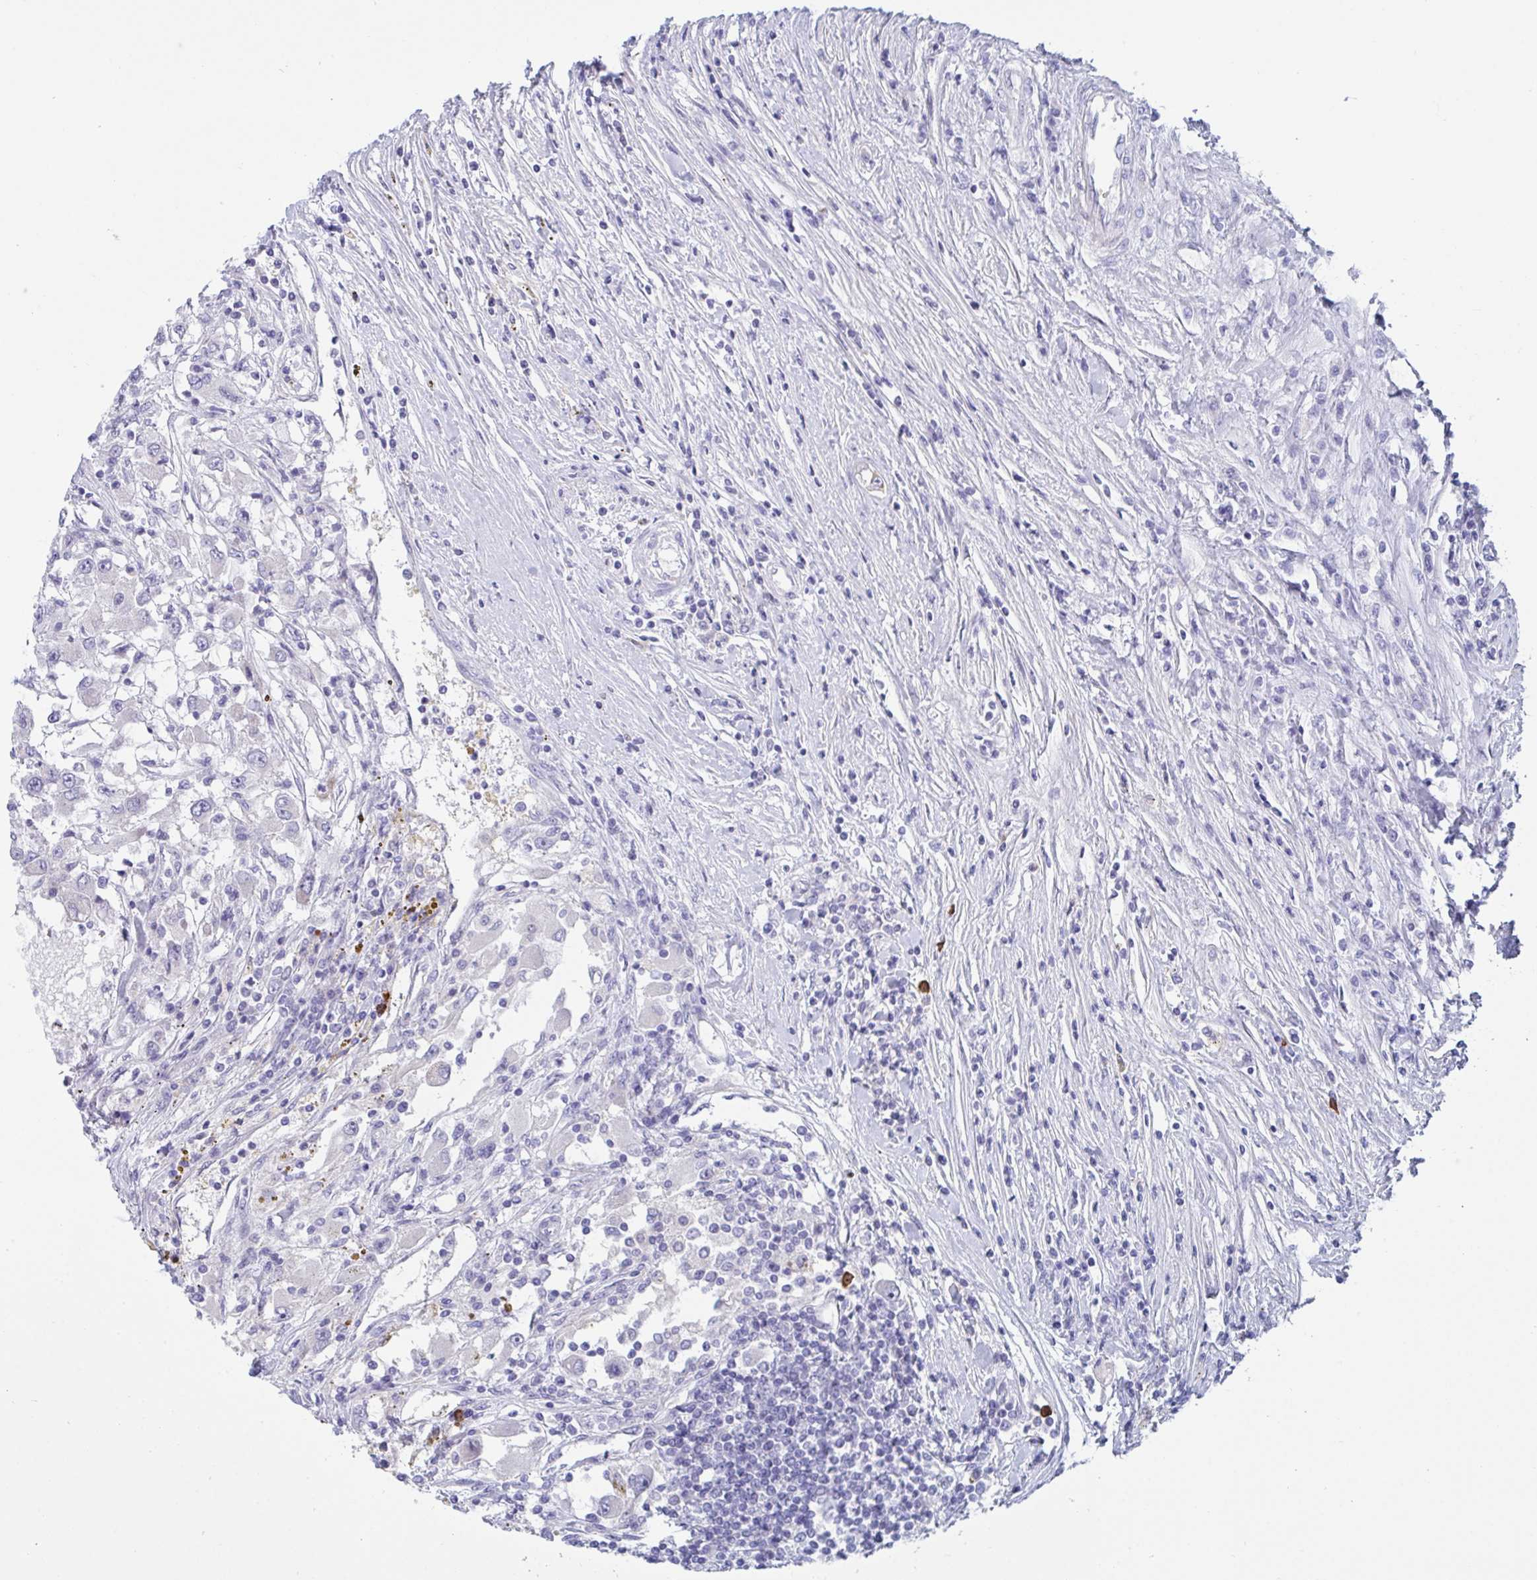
{"staining": {"intensity": "negative", "quantity": "none", "location": "none"}, "tissue": "renal cancer", "cell_type": "Tumor cells", "image_type": "cancer", "snomed": [{"axis": "morphology", "description": "Adenocarcinoma, NOS"}, {"axis": "topography", "description": "Kidney"}], "caption": "Tumor cells show no significant staining in renal cancer. (Stains: DAB (3,3'-diaminobenzidine) immunohistochemistry (IHC) with hematoxylin counter stain, Microscopy: brightfield microscopy at high magnification).", "gene": "TAS2R38", "patient": {"sex": "female", "age": 67}}